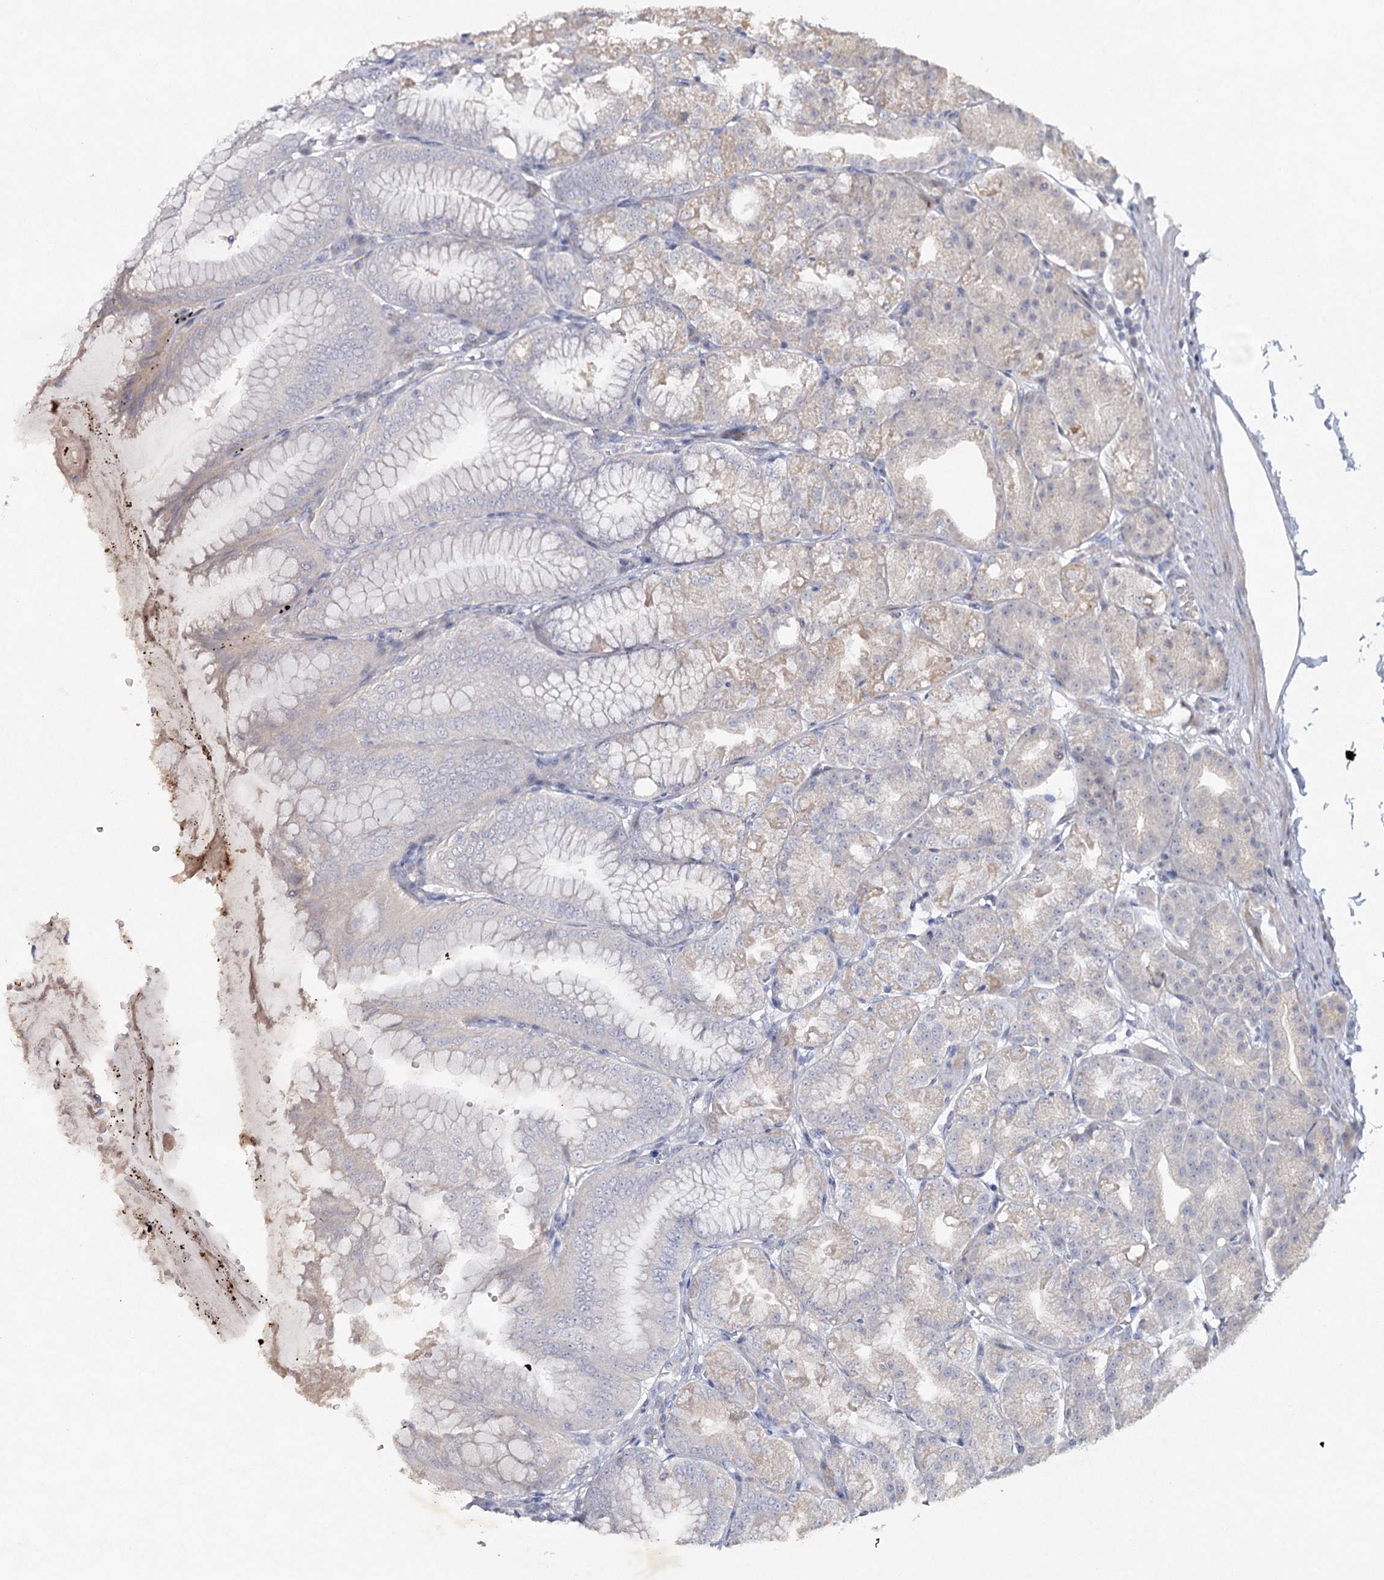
{"staining": {"intensity": "weak", "quantity": "<25%", "location": "cytoplasmic/membranous"}, "tissue": "stomach", "cell_type": "Glandular cells", "image_type": "normal", "snomed": [{"axis": "morphology", "description": "Normal tissue, NOS"}, {"axis": "topography", "description": "Stomach, lower"}], "caption": "Immunohistochemistry (IHC) micrograph of benign stomach: human stomach stained with DAB shows no significant protein expression in glandular cells.", "gene": "MAP3K13", "patient": {"sex": "male", "age": 71}}